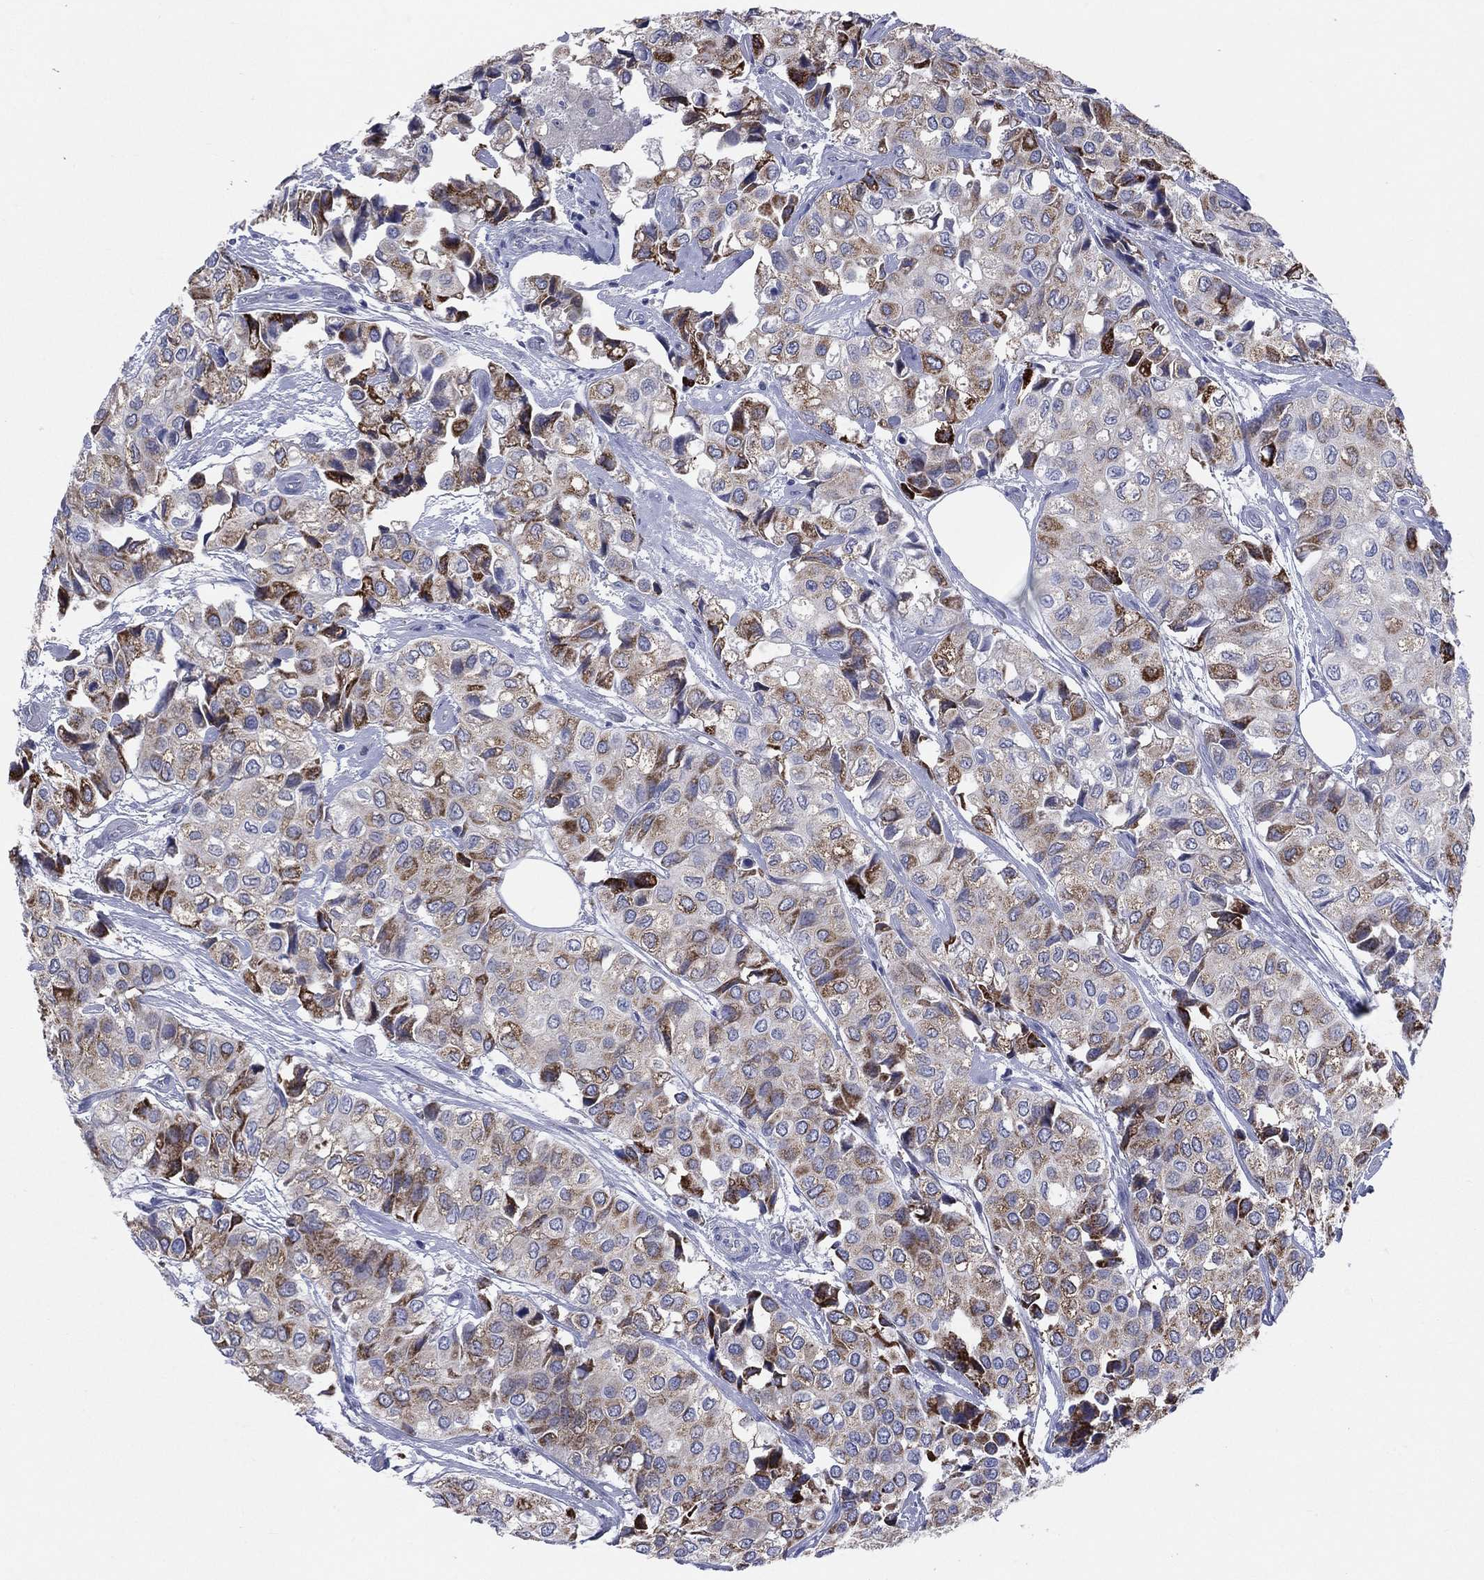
{"staining": {"intensity": "moderate", "quantity": "25%-75%", "location": "cytoplasmic/membranous"}, "tissue": "urothelial cancer", "cell_type": "Tumor cells", "image_type": "cancer", "snomed": [{"axis": "morphology", "description": "Urothelial carcinoma, High grade"}, {"axis": "topography", "description": "Urinary bladder"}], "caption": "The micrograph shows a brown stain indicating the presence of a protein in the cytoplasmic/membranous of tumor cells in urothelial carcinoma (high-grade).", "gene": "AKAP3", "patient": {"sex": "male", "age": 73}}